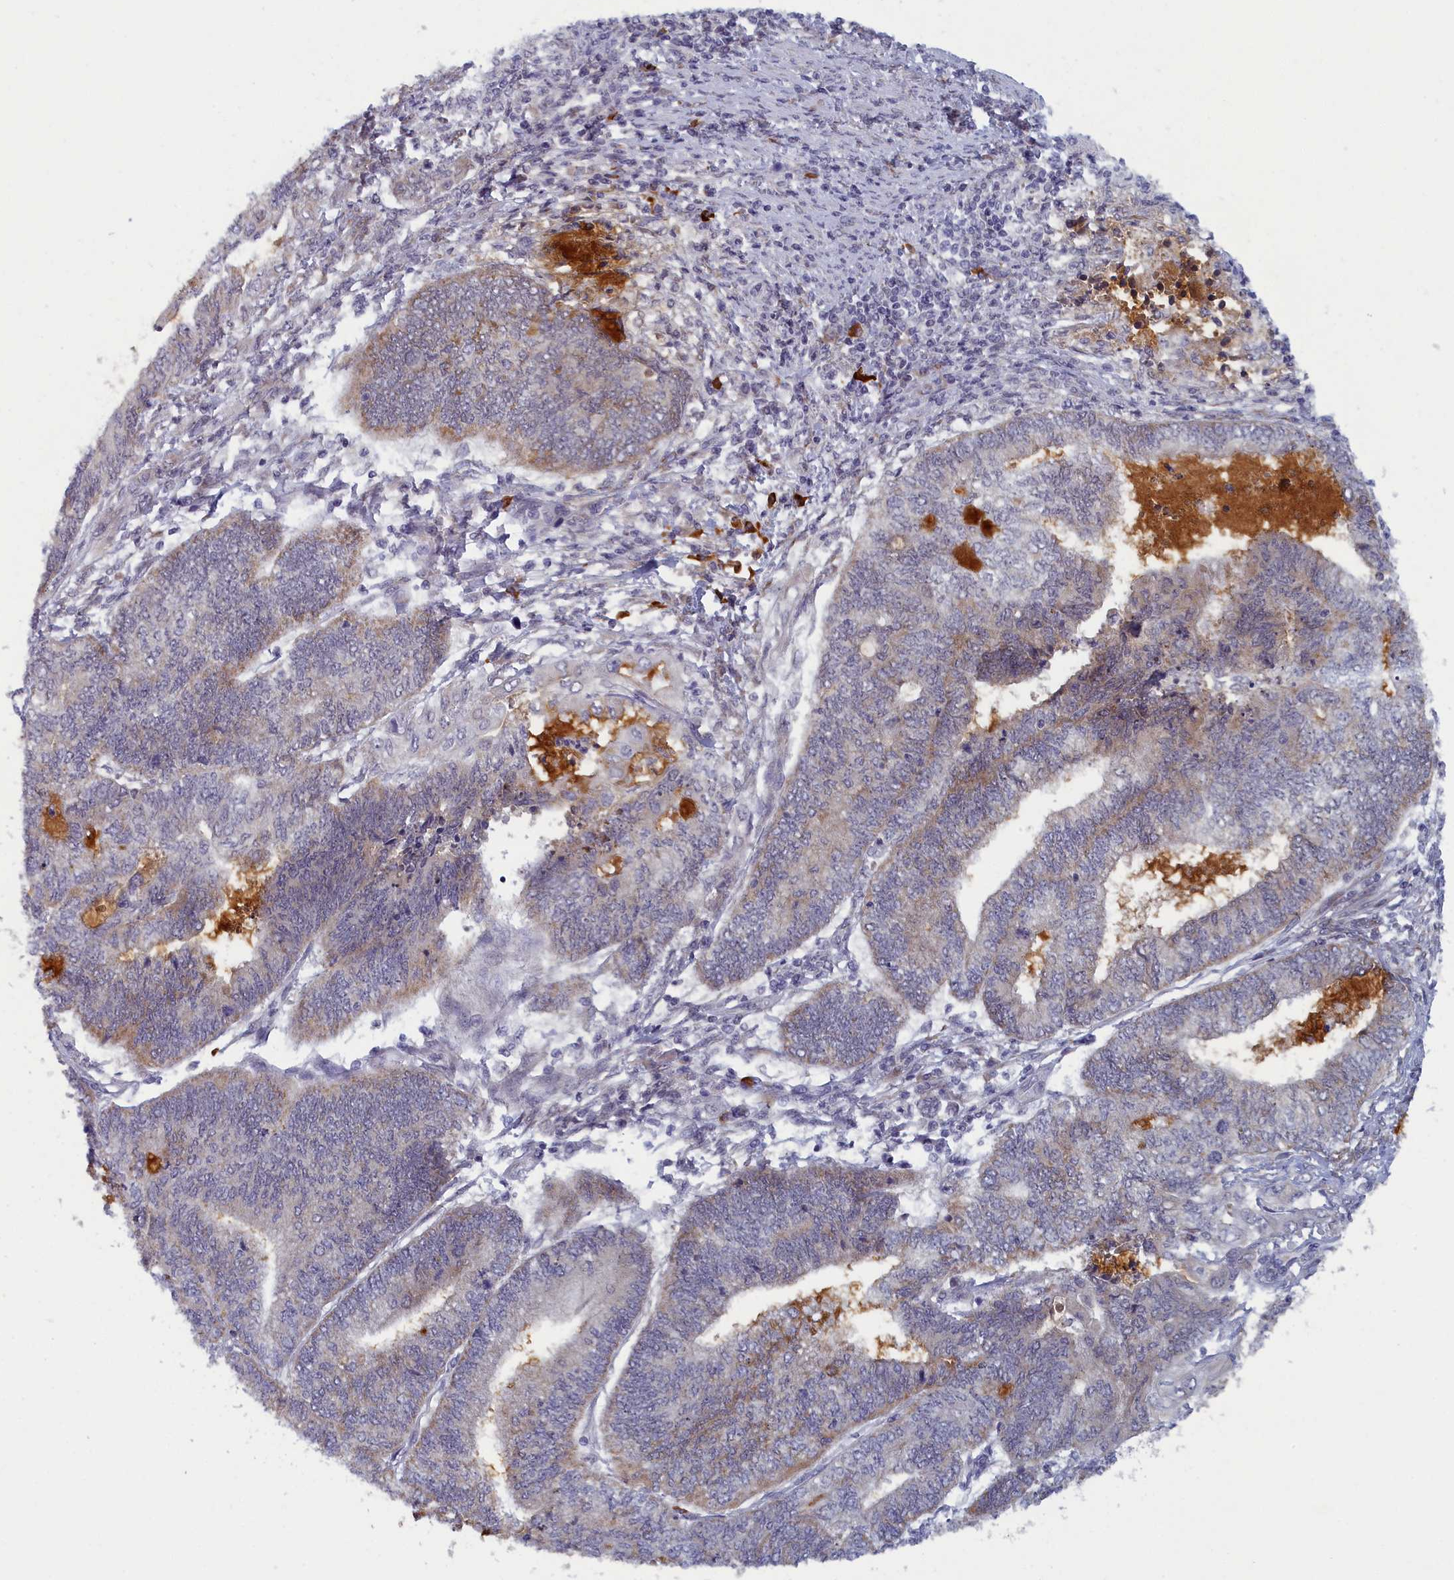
{"staining": {"intensity": "weak", "quantity": "<25%", "location": "cytoplasmic/membranous"}, "tissue": "endometrial cancer", "cell_type": "Tumor cells", "image_type": "cancer", "snomed": [{"axis": "morphology", "description": "Adenocarcinoma, NOS"}, {"axis": "topography", "description": "Uterus"}, {"axis": "topography", "description": "Endometrium"}], "caption": "DAB (3,3'-diaminobenzidine) immunohistochemical staining of endometrial cancer exhibits no significant positivity in tumor cells. (DAB immunohistochemistry visualized using brightfield microscopy, high magnification).", "gene": "DNAJC17", "patient": {"sex": "female", "age": 70}}